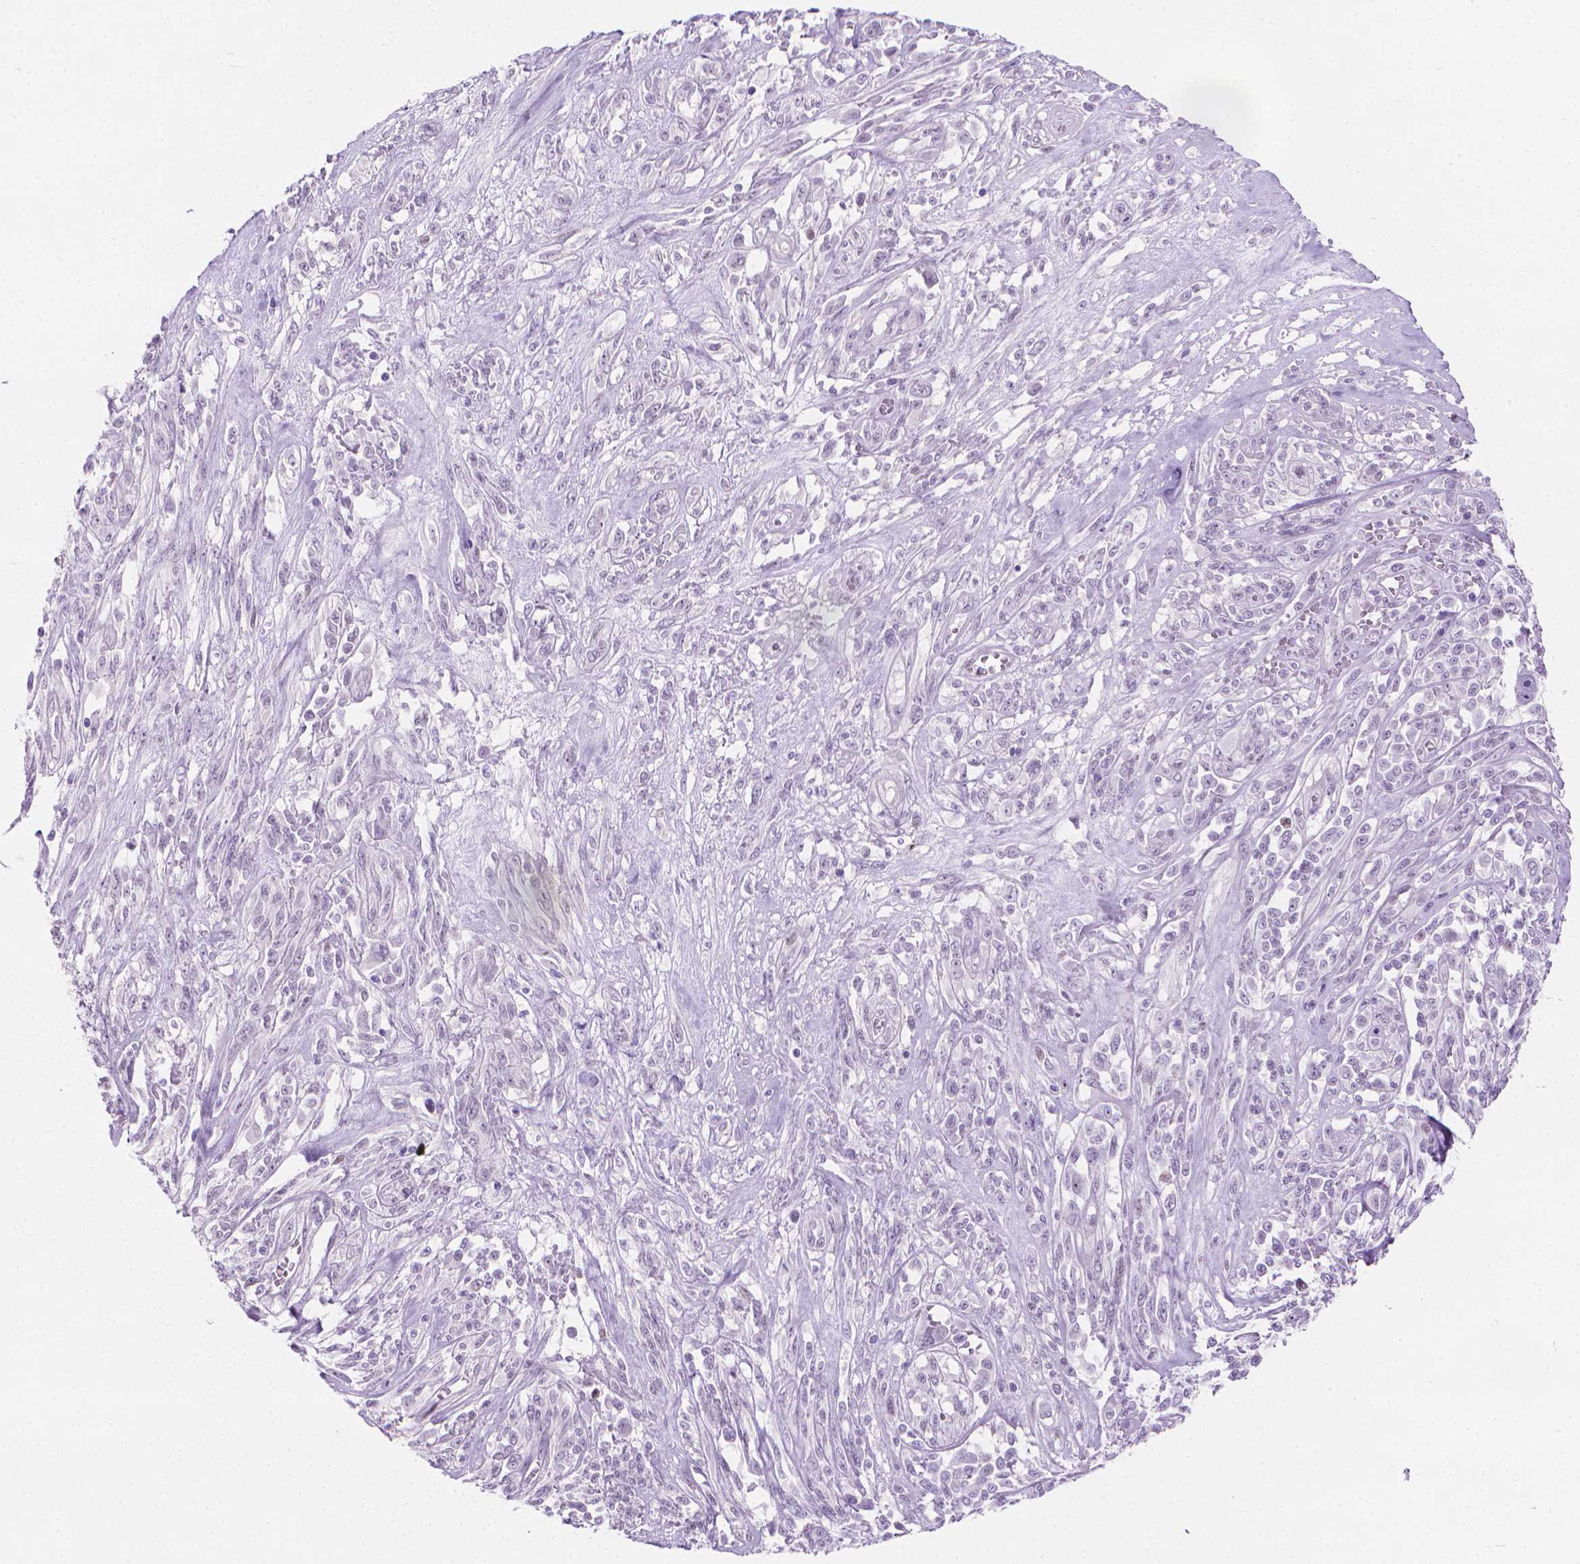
{"staining": {"intensity": "negative", "quantity": "none", "location": "none"}, "tissue": "melanoma", "cell_type": "Tumor cells", "image_type": "cancer", "snomed": [{"axis": "morphology", "description": "Malignant melanoma, NOS"}, {"axis": "topography", "description": "Skin"}], "caption": "Immunohistochemical staining of human malignant melanoma displays no significant staining in tumor cells. The staining is performed using DAB (3,3'-diaminobenzidine) brown chromogen with nuclei counter-stained in using hematoxylin.", "gene": "CFAP52", "patient": {"sex": "female", "age": 91}}